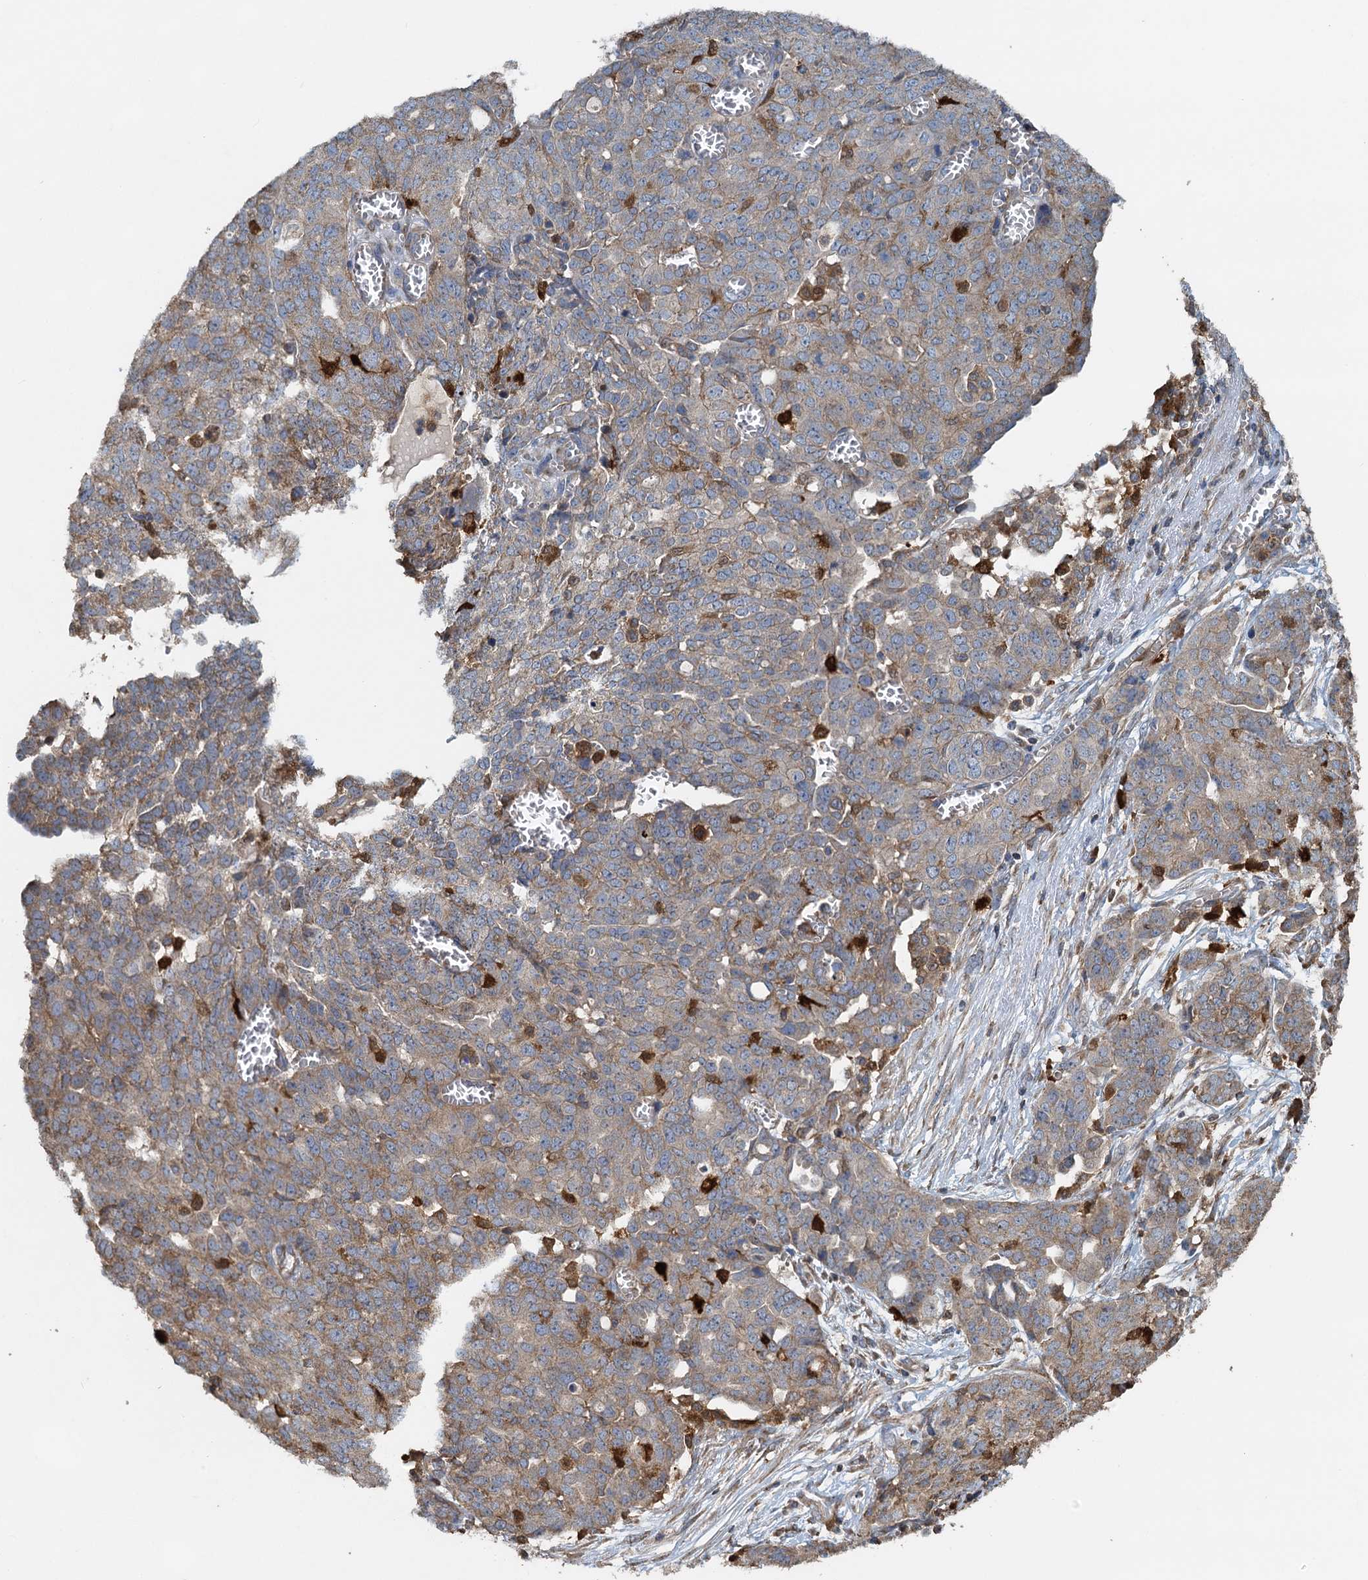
{"staining": {"intensity": "weak", "quantity": ">75%", "location": "cytoplasmic/membranous"}, "tissue": "ovarian cancer", "cell_type": "Tumor cells", "image_type": "cancer", "snomed": [{"axis": "morphology", "description": "Cystadenocarcinoma, serous, NOS"}, {"axis": "topography", "description": "Soft tissue"}, {"axis": "topography", "description": "Ovary"}], "caption": "Ovarian cancer tissue displays weak cytoplasmic/membranous staining in approximately >75% of tumor cells, visualized by immunohistochemistry. (brown staining indicates protein expression, while blue staining denotes nuclei).", "gene": "SDS", "patient": {"sex": "female", "age": 57}}